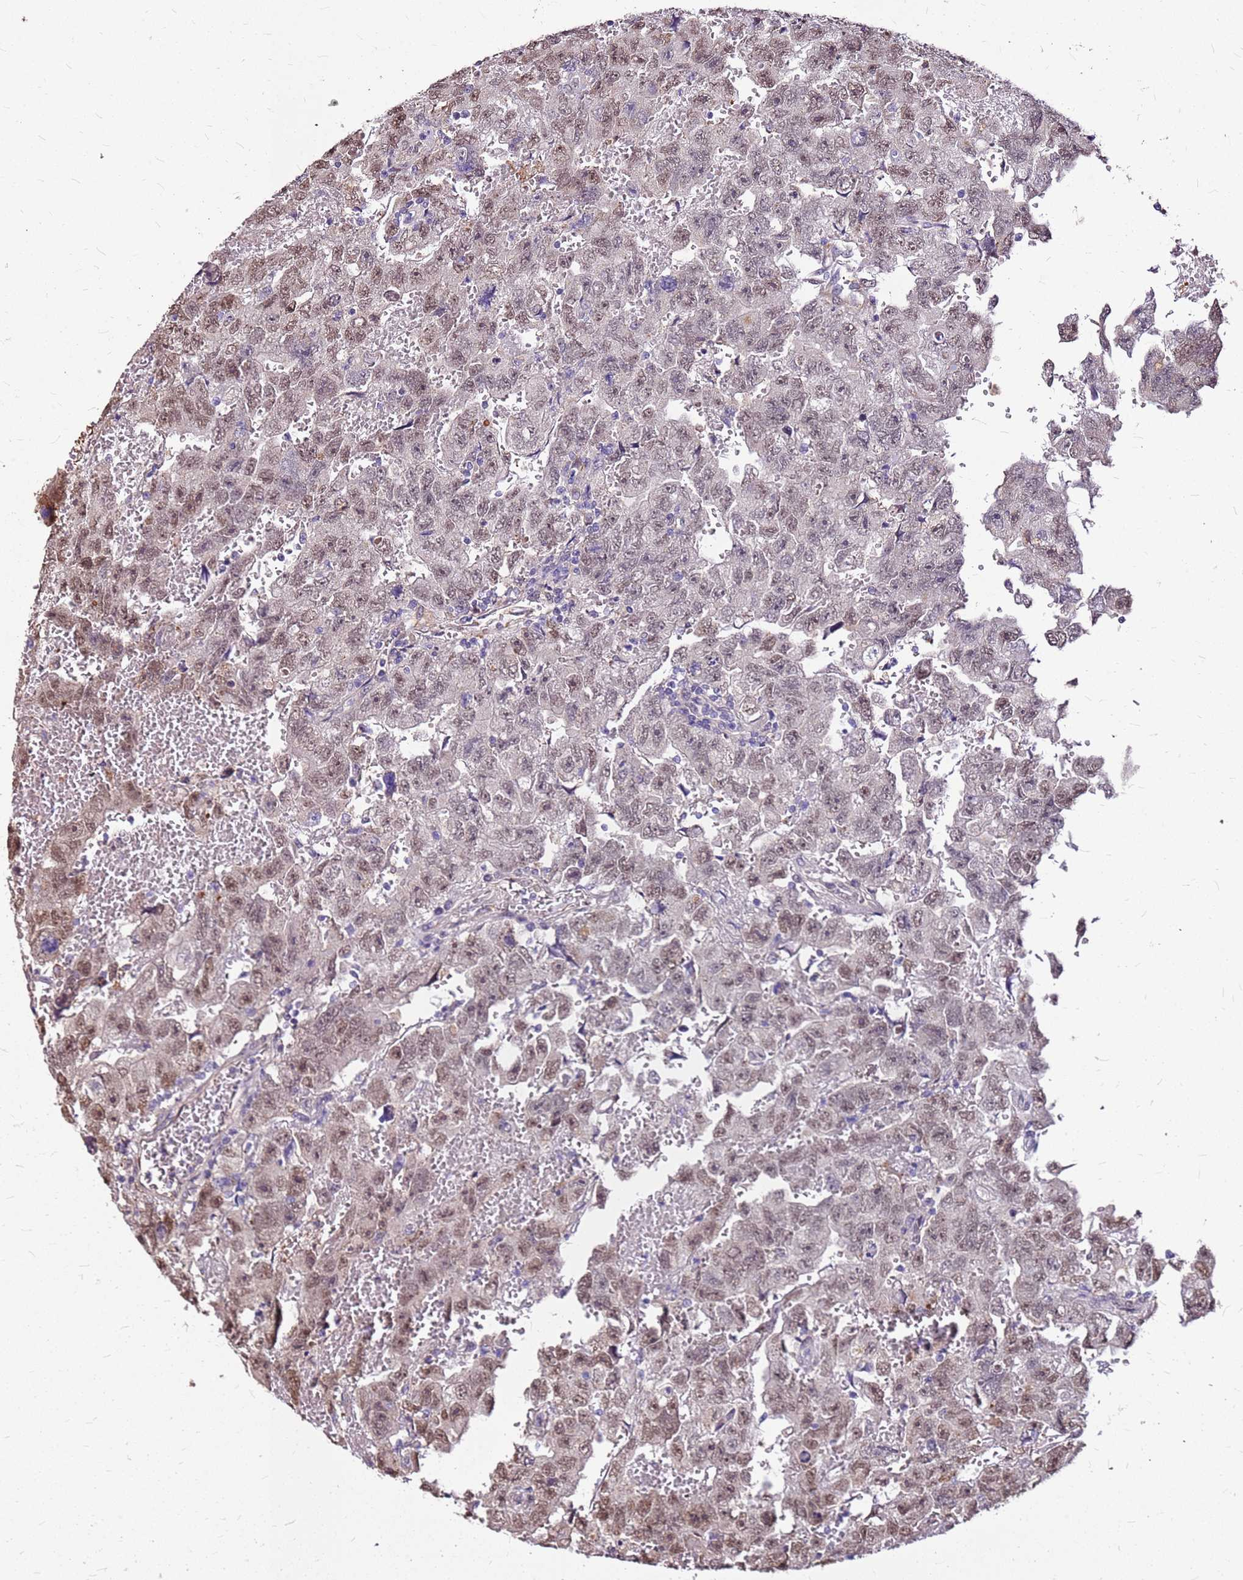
{"staining": {"intensity": "moderate", "quantity": "25%-75%", "location": "nuclear"}, "tissue": "testis cancer", "cell_type": "Tumor cells", "image_type": "cancer", "snomed": [{"axis": "morphology", "description": "Carcinoma, Embryonal, NOS"}, {"axis": "topography", "description": "Testis"}], "caption": "The photomicrograph reveals immunohistochemical staining of embryonal carcinoma (testis). There is moderate nuclear expression is identified in about 25%-75% of tumor cells. The protein is shown in brown color, while the nuclei are stained blue.", "gene": "ALDH1A3", "patient": {"sex": "male", "age": 45}}